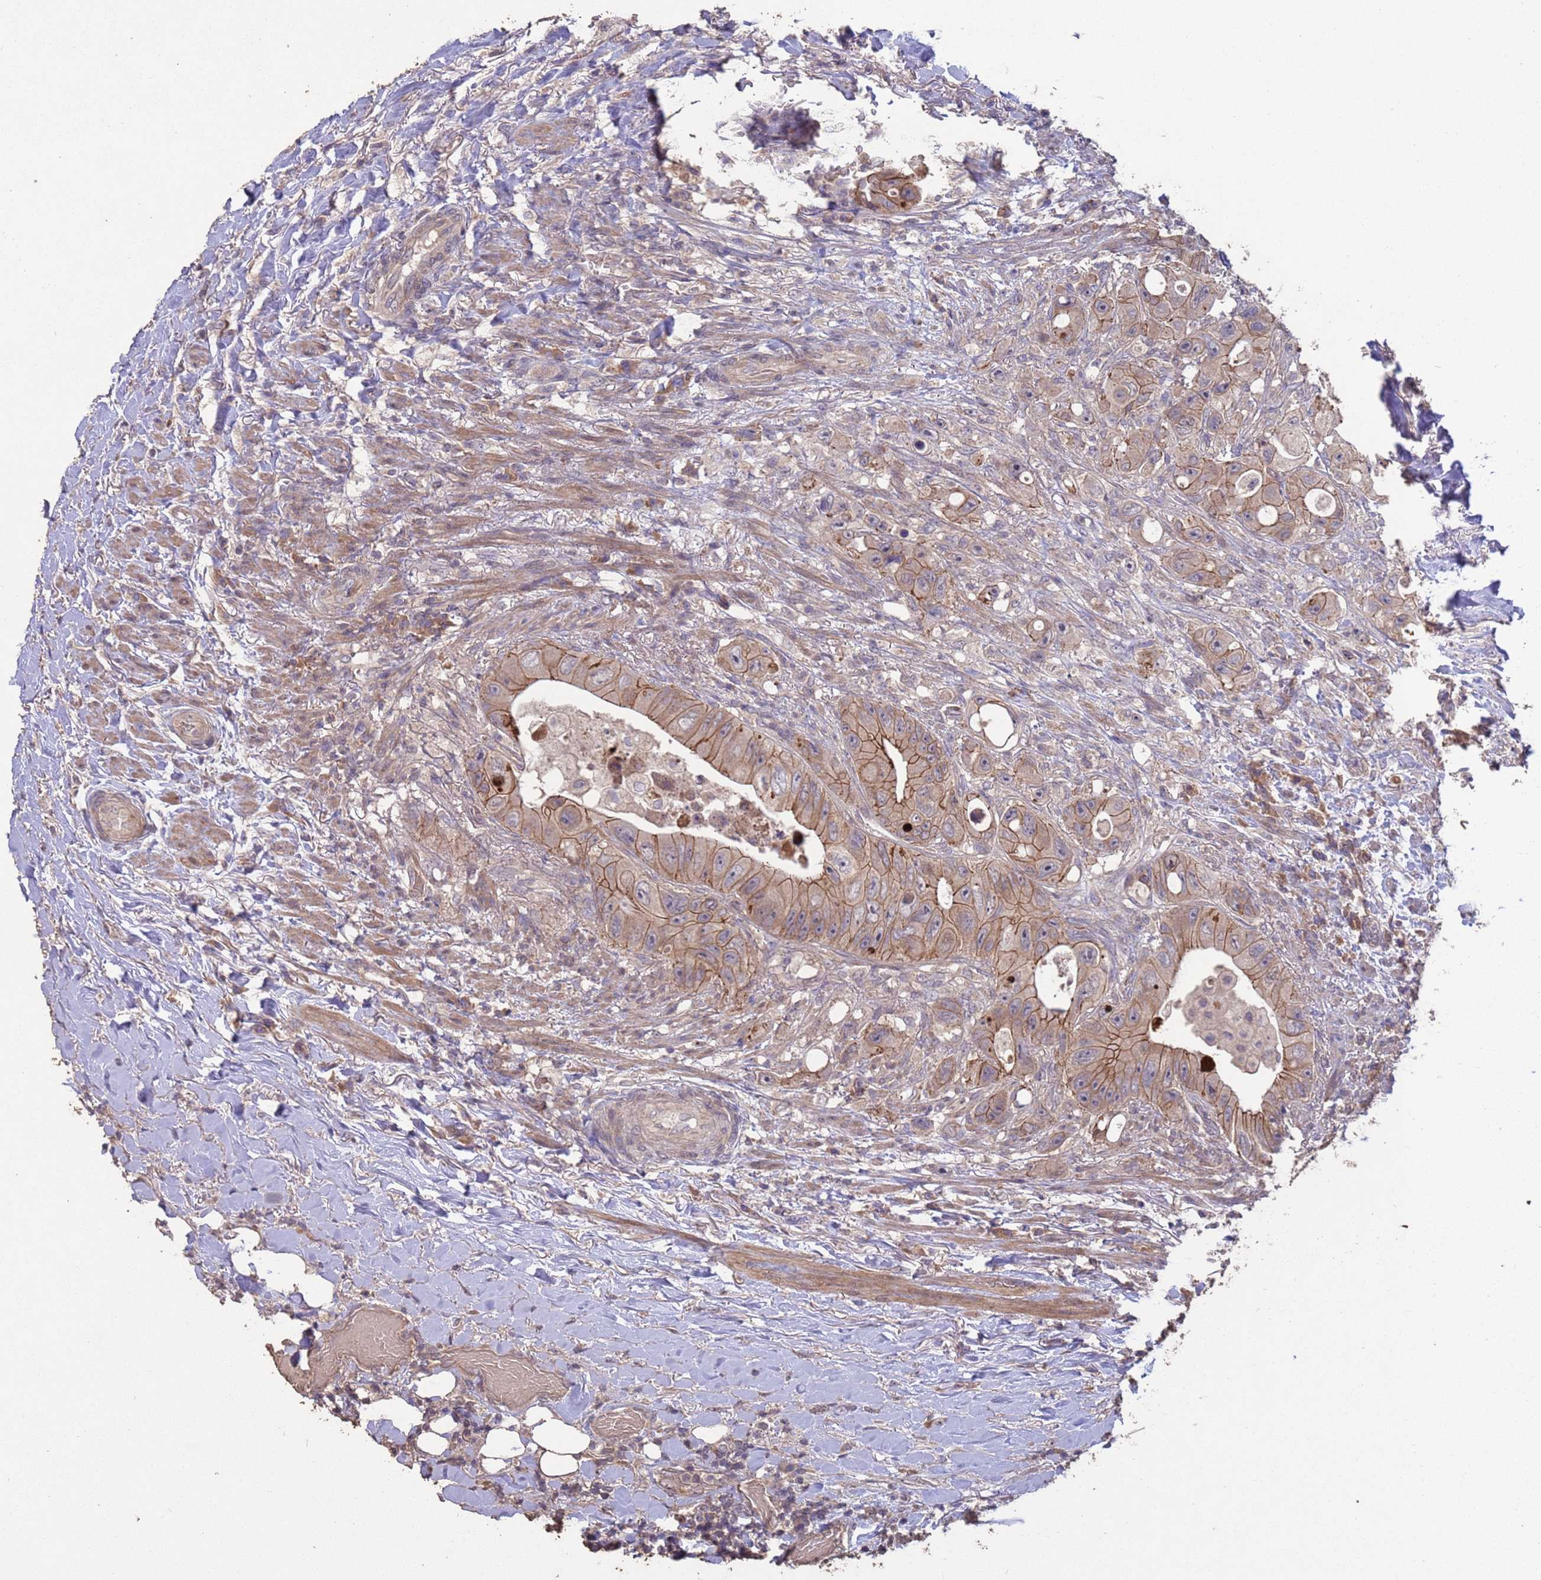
{"staining": {"intensity": "moderate", "quantity": ">75%", "location": "cytoplasmic/membranous"}, "tissue": "colorectal cancer", "cell_type": "Tumor cells", "image_type": "cancer", "snomed": [{"axis": "morphology", "description": "Adenocarcinoma, NOS"}, {"axis": "topography", "description": "Colon"}], "caption": "The histopathology image shows a brown stain indicating the presence of a protein in the cytoplasmic/membranous of tumor cells in colorectal cancer.", "gene": "SLC9B2", "patient": {"sex": "female", "age": 46}}